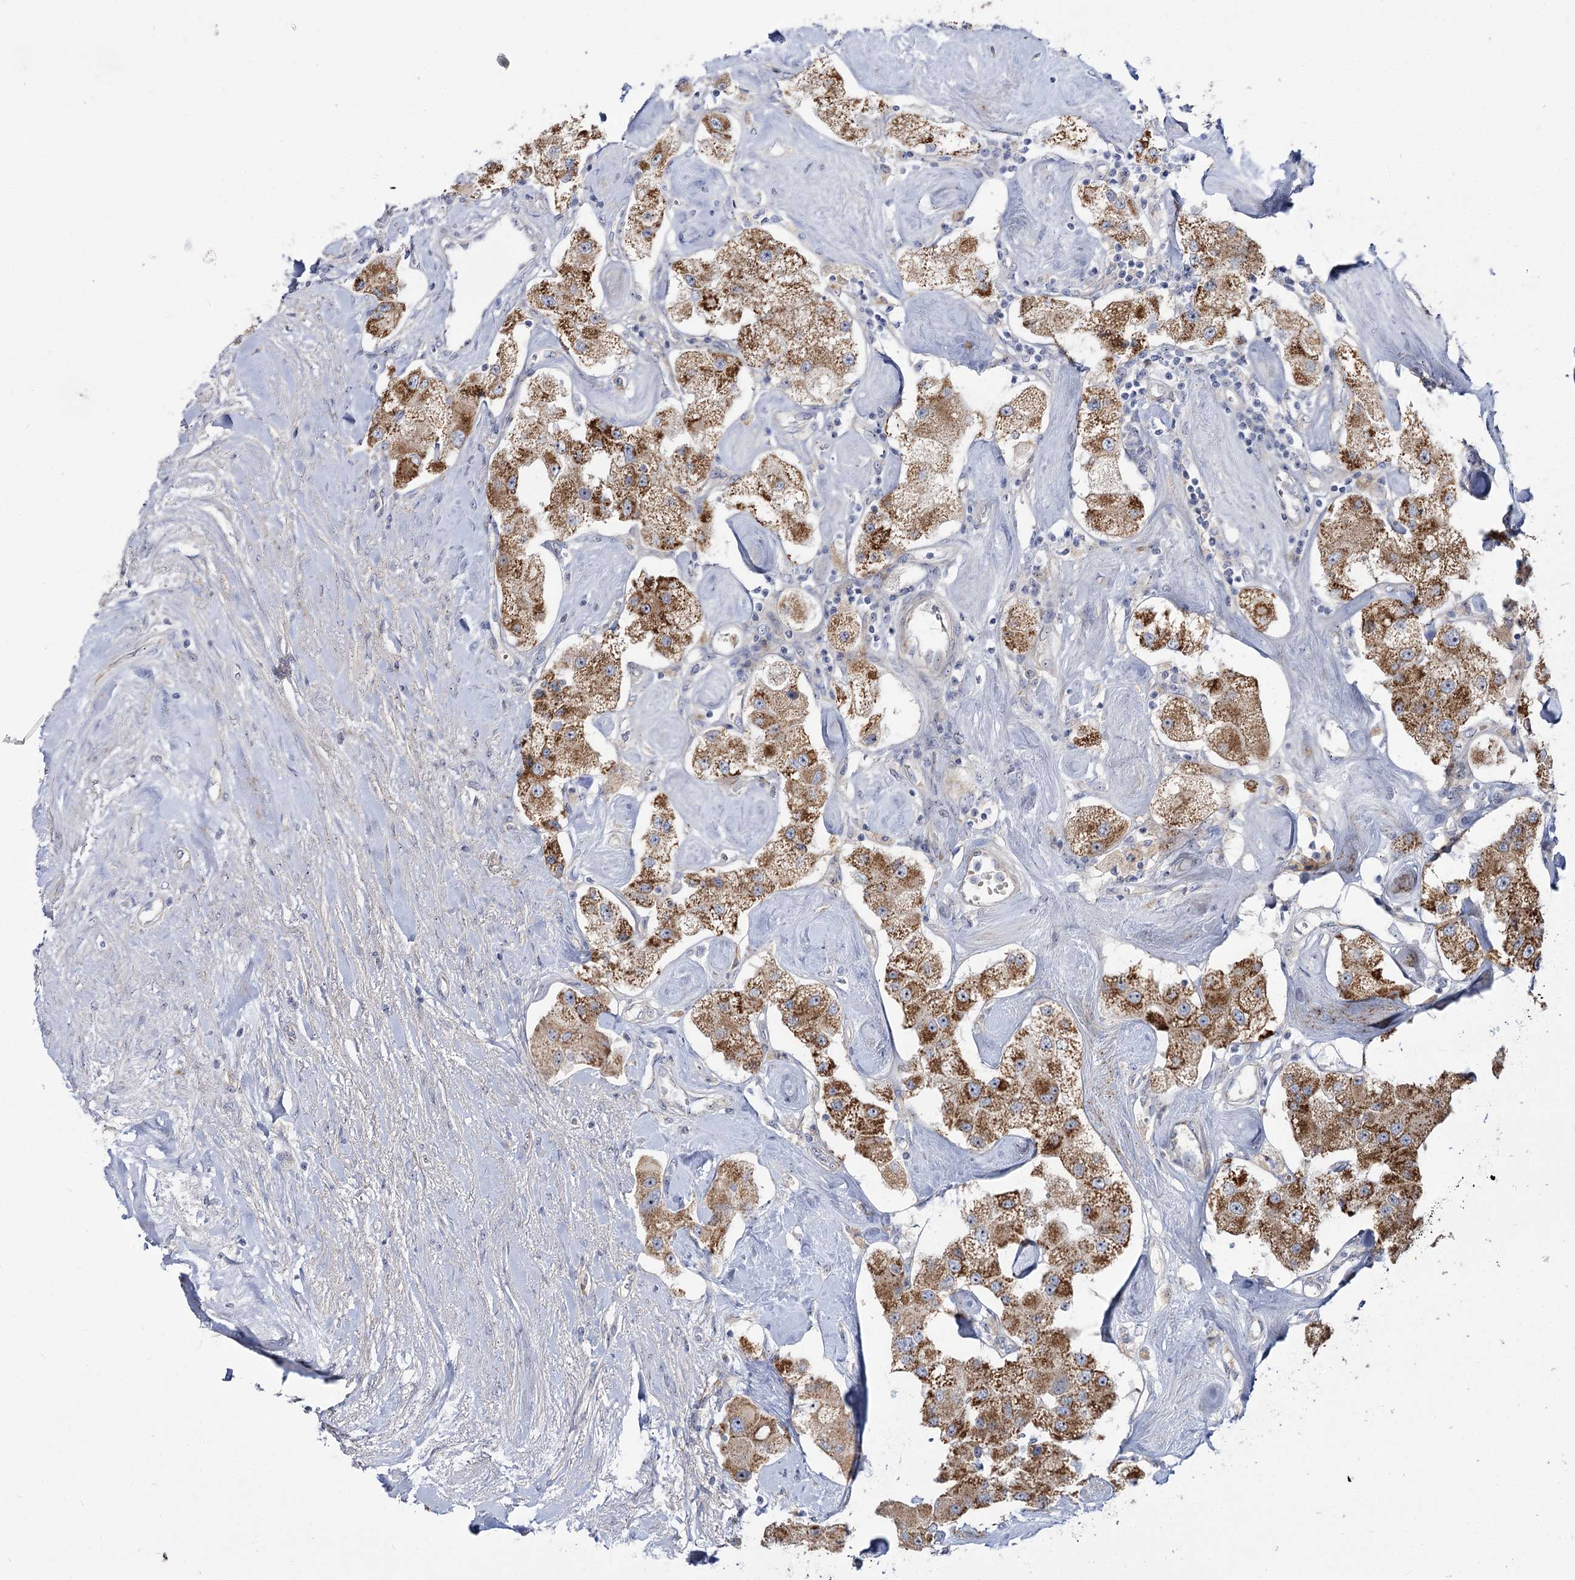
{"staining": {"intensity": "strong", "quantity": ">75%", "location": "cytoplasmic/membranous"}, "tissue": "carcinoid", "cell_type": "Tumor cells", "image_type": "cancer", "snomed": [{"axis": "morphology", "description": "Carcinoid, malignant, NOS"}, {"axis": "topography", "description": "Pancreas"}], "caption": "Human malignant carcinoid stained with a brown dye exhibits strong cytoplasmic/membranous positive staining in approximately >75% of tumor cells.", "gene": "SUOX", "patient": {"sex": "male", "age": 41}}